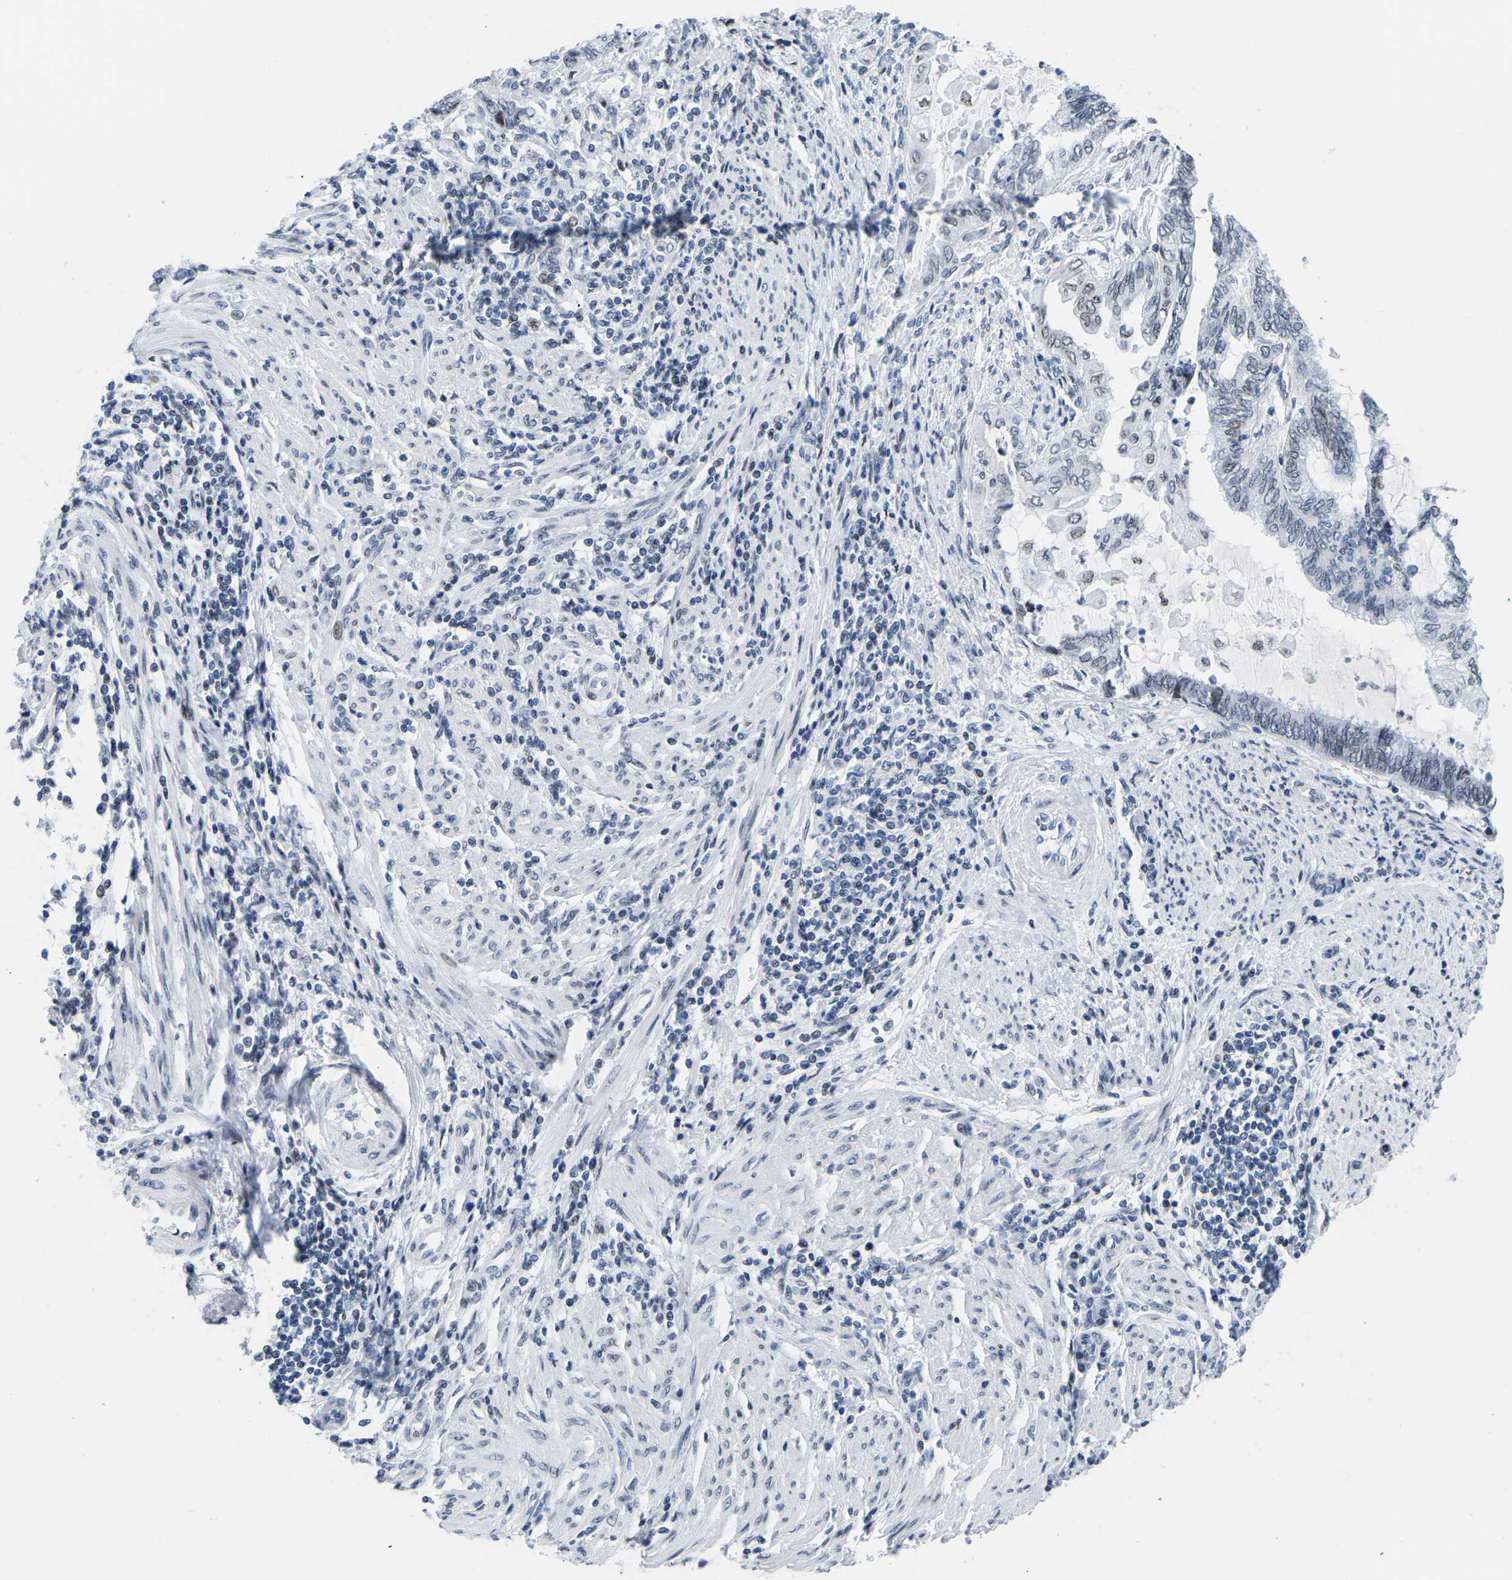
{"staining": {"intensity": "weak", "quantity": "<25%", "location": "cytoplasmic/membranous,nuclear"}, "tissue": "endometrial cancer", "cell_type": "Tumor cells", "image_type": "cancer", "snomed": [{"axis": "morphology", "description": "Adenocarcinoma, NOS"}, {"axis": "topography", "description": "Uterus"}, {"axis": "topography", "description": "Endometrium"}], "caption": "An IHC histopathology image of endometrial adenocarcinoma is shown. There is no staining in tumor cells of endometrial adenocarcinoma. (Stains: DAB (3,3'-diaminobenzidine) IHC with hematoxylin counter stain, Microscopy: brightfield microscopy at high magnification).", "gene": "UPK3A", "patient": {"sex": "female", "age": 70}}